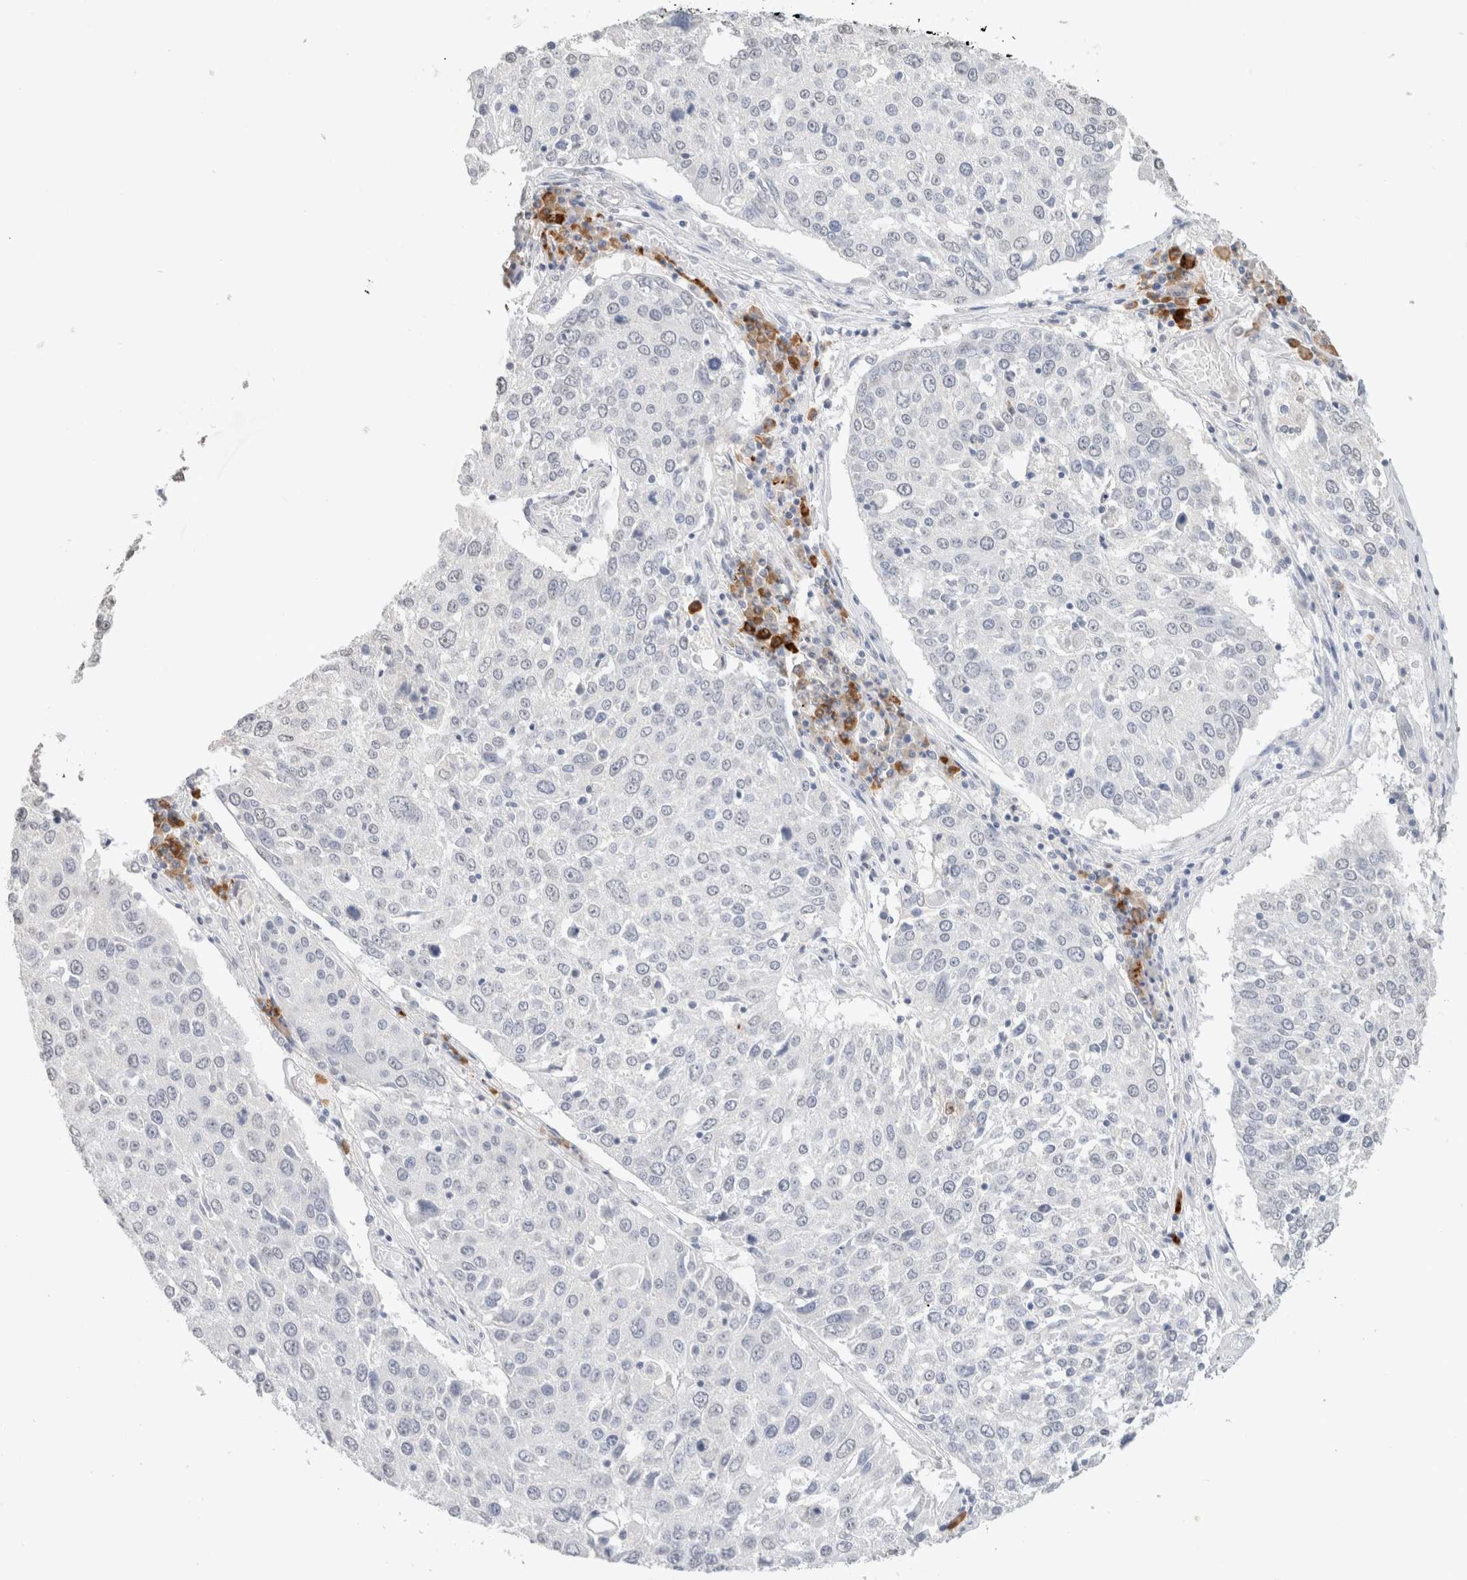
{"staining": {"intensity": "negative", "quantity": "none", "location": "none"}, "tissue": "lung cancer", "cell_type": "Tumor cells", "image_type": "cancer", "snomed": [{"axis": "morphology", "description": "Squamous cell carcinoma, NOS"}, {"axis": "topography", "description": "Lung"}], "caption": "A micrograph of squamous cell carcinoma (lung) stained for a protein exhibits no brown staining in tumor cells.", "gene": "CD80", "patient": {"sex": "male", "age": 65}}